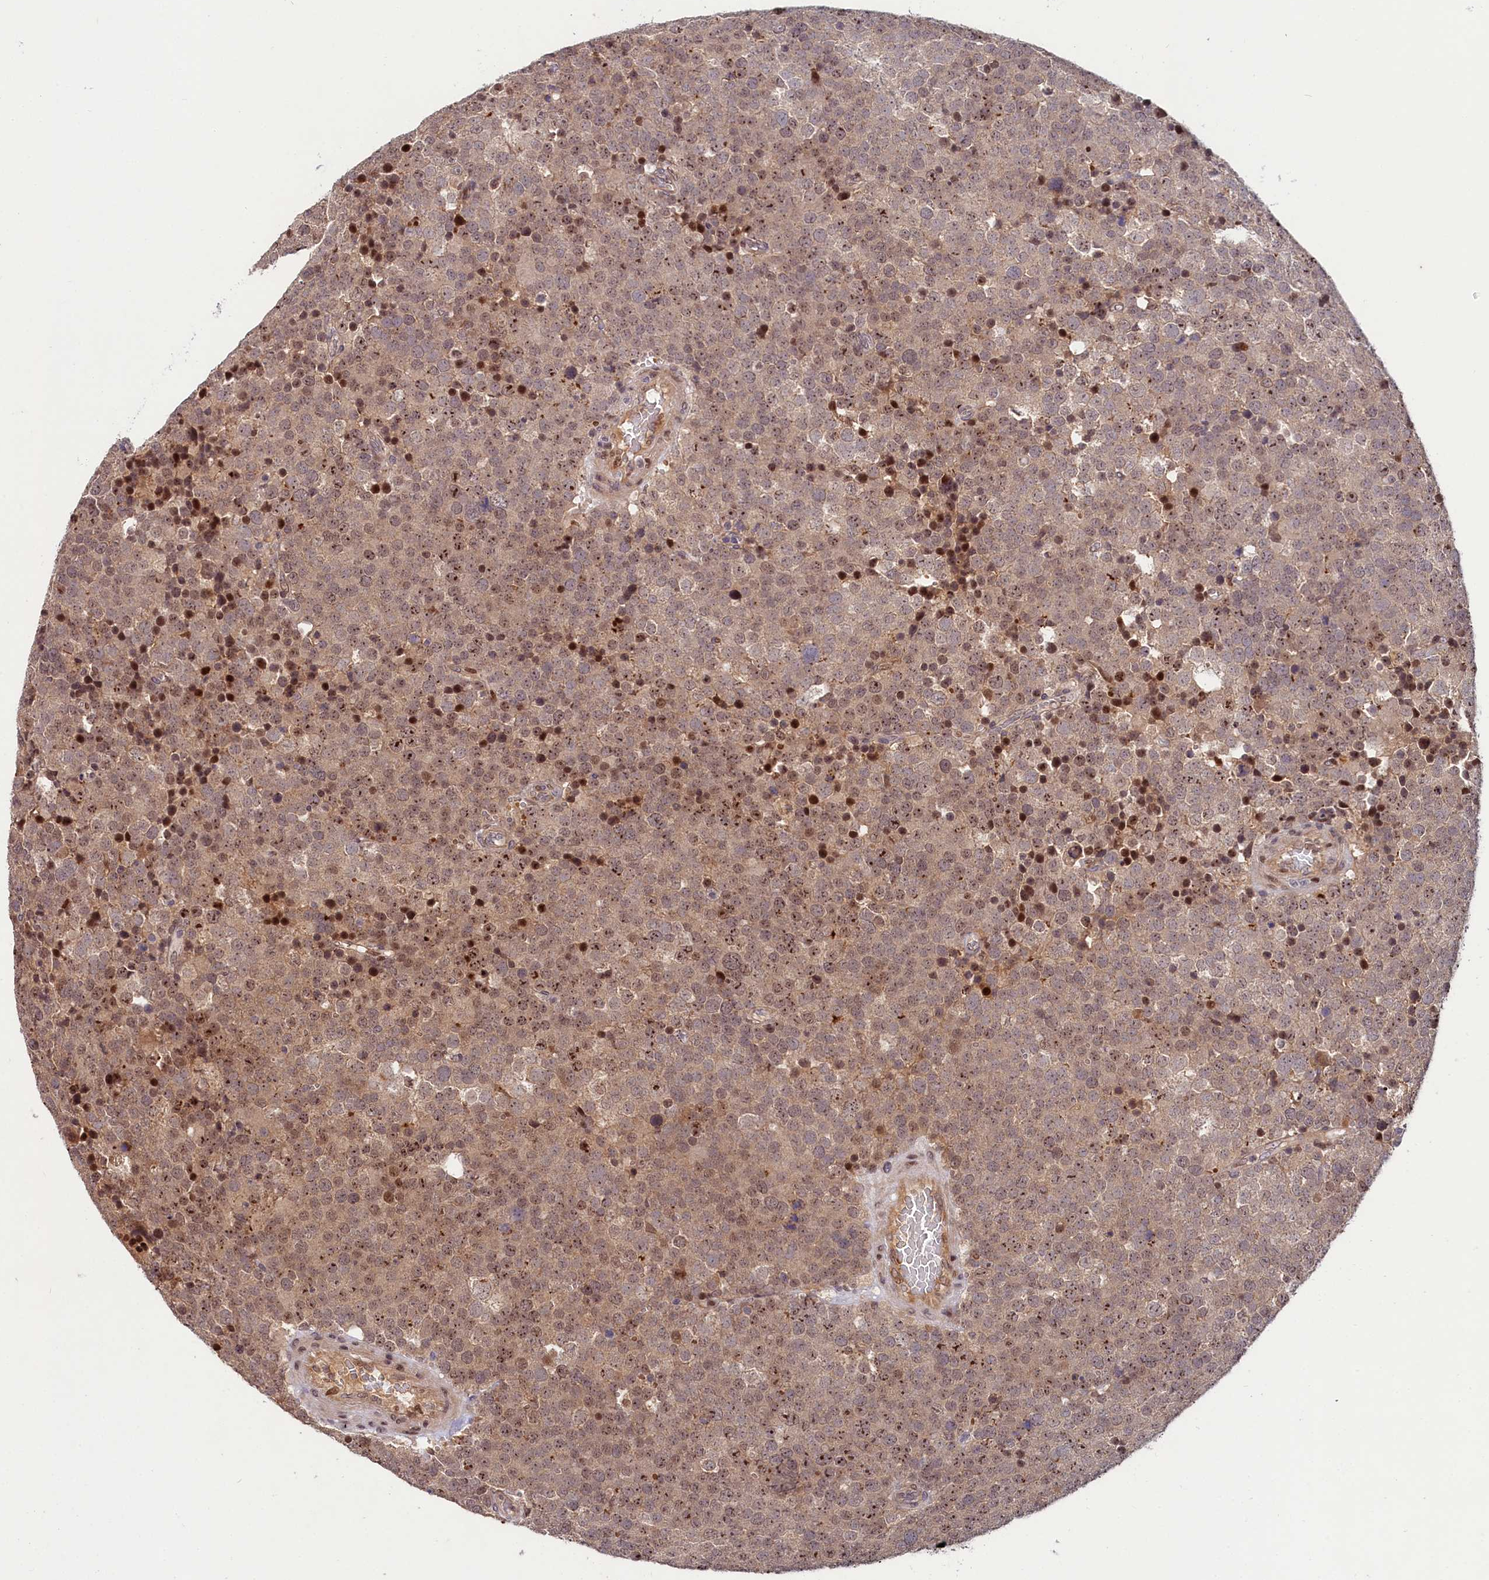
{"staining": {"intensity": "moderate", "quantity": ">75%", "location": "cytoplasmic/membranous,nuclear"}, "tissue": "testis cancer", "cell_type": "Tumor cells", "image_type": "cancer", "snomed": [{"axis": "morphology", "description": "Seminoma, NOS"}, {"axis": "topography", "description": "Testis"}], "caption": "Moderate cytoplasmic/membranous and nuclear positivity is present in about >75% of tumor cells in seminoma (testis).", "gene": "N4BP2L1", "patient": {"sex": "male", "age": 71}}